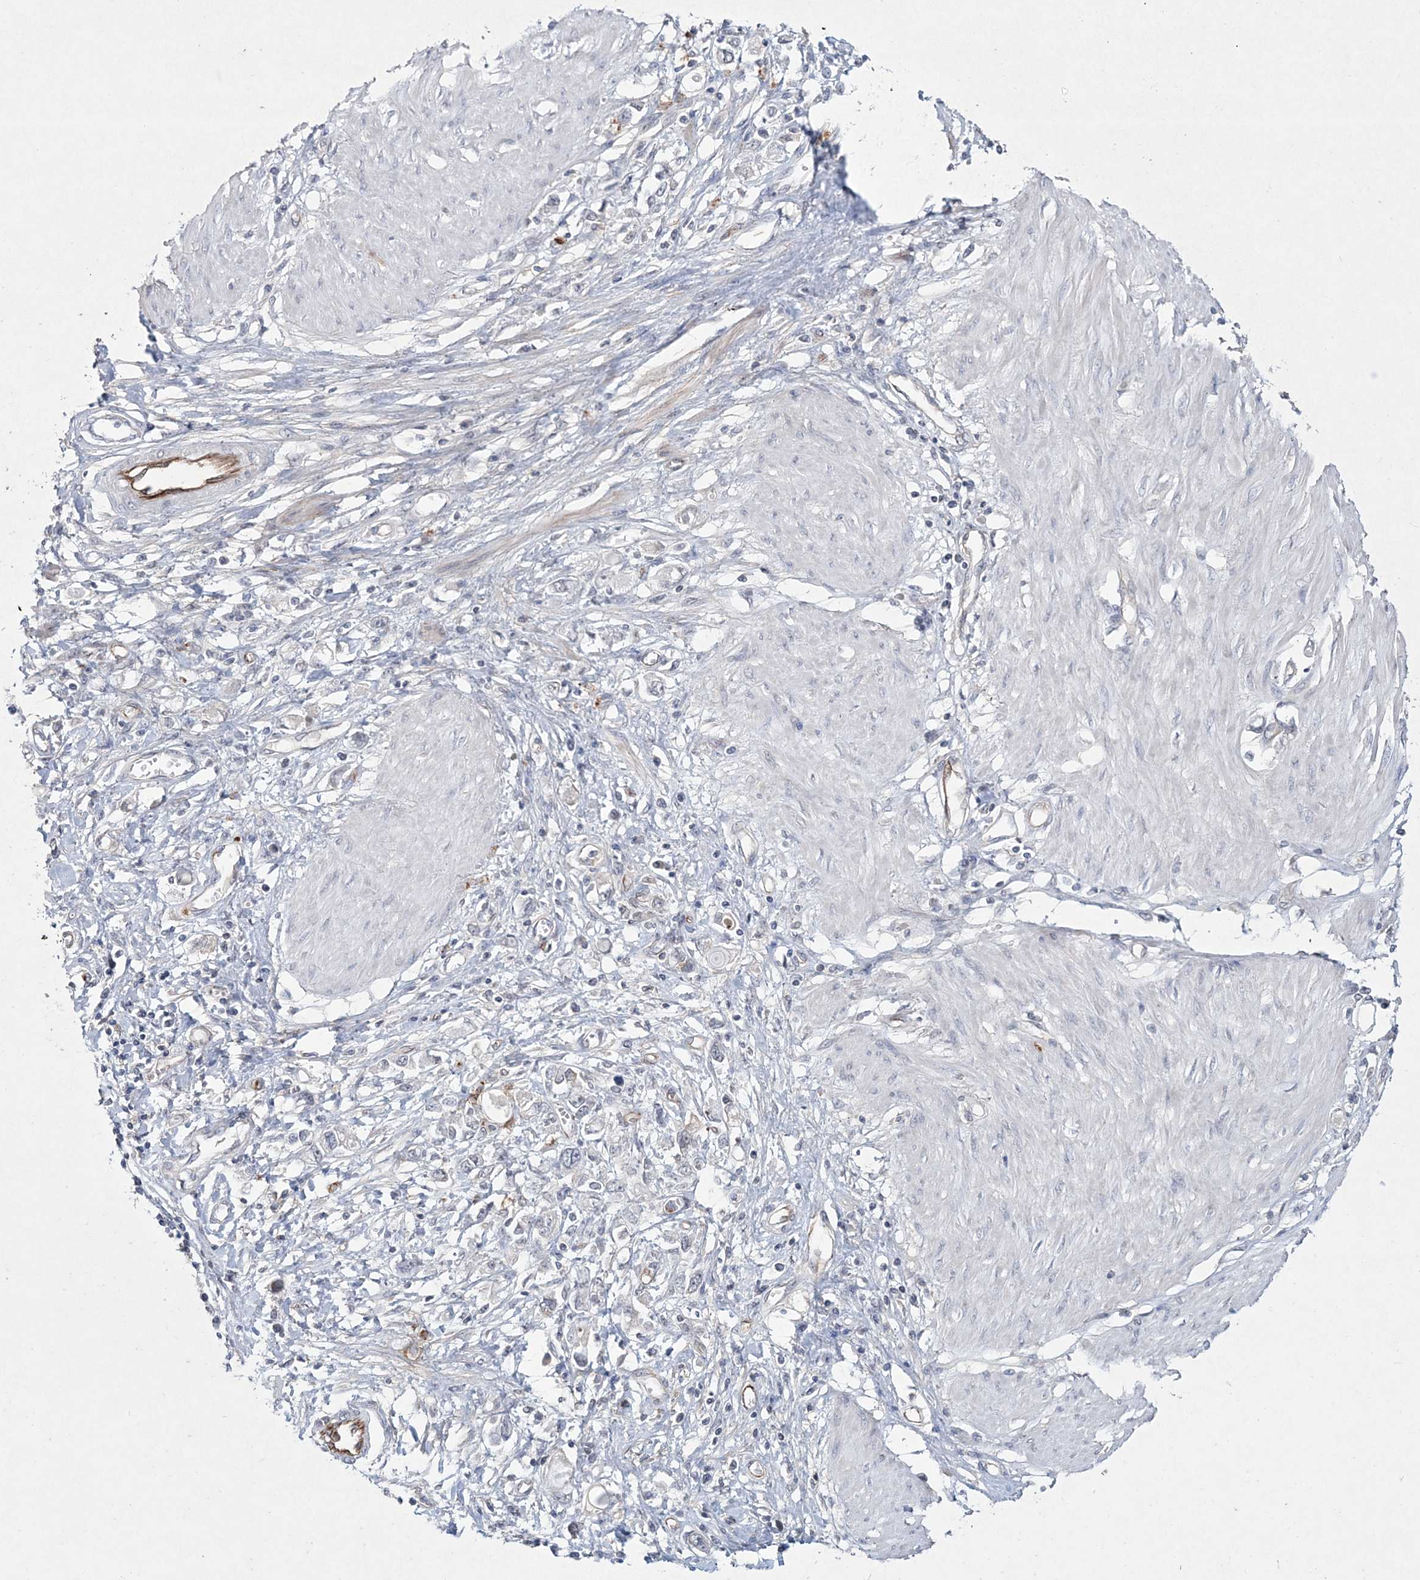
{"staining": {"intensity": "negative", "quantity": "none", "location": "none"}, "tissue": "stomach cancer", "cell_type": "Tumor cells", "image_type": "cancer", "snomed": [{"axis": "morphology", "description": "Adenocarcinoma, NOS"}, {"axis": "topography", "description": "Stomach"}], "caption": "Immunohistochemistry (IHC) micrograph of human stomach adenocarcinoma stained for a protein (brown), which demonstrates no expression in tumor cells.", "gene": "DPCD", "patient": {"sex": "female", "age": 76}}